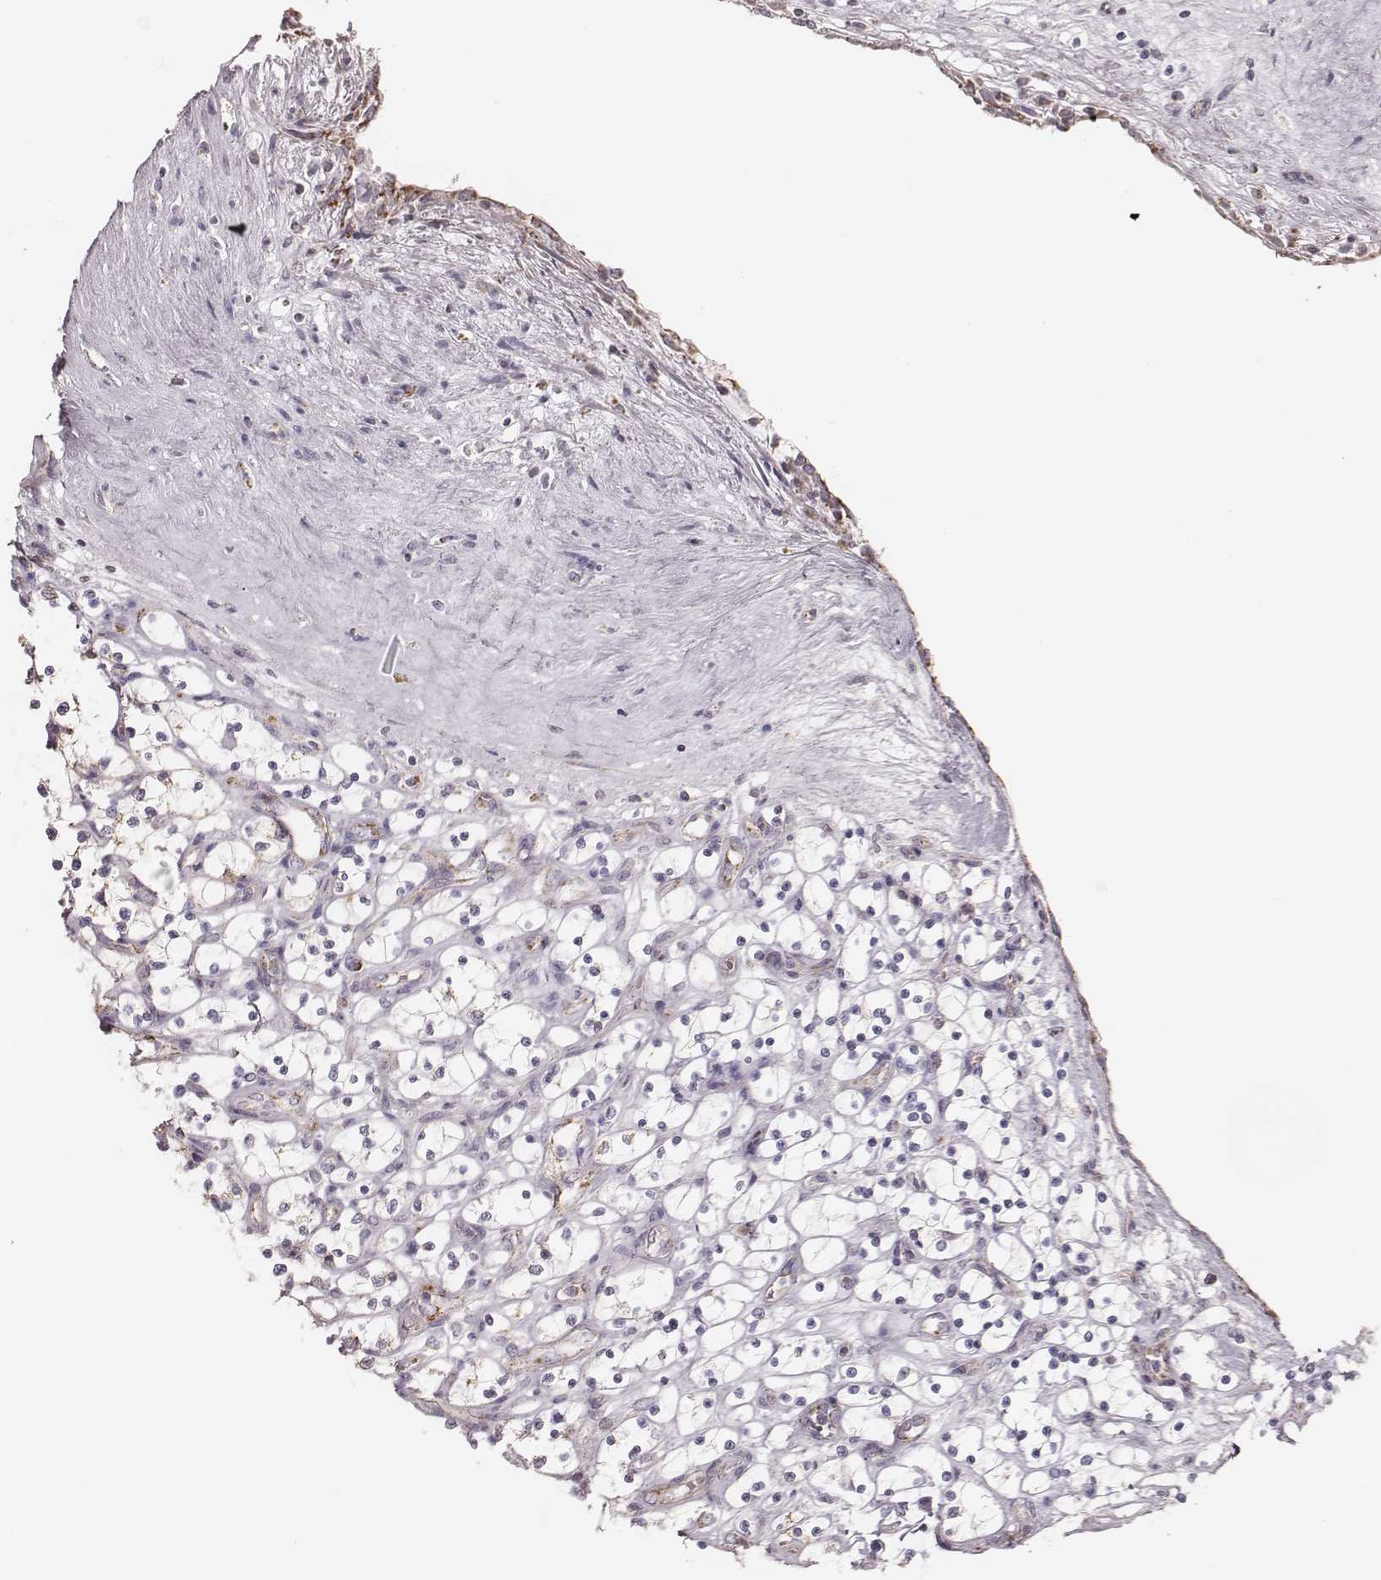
{"staining": {"intensity": "negative", "quantity": "none", "location": "none"}, "tissue": "renal cancer", "cell_type": "Tumor cells", "image_type": "cancer", "snomed": [{"axis": "morphology", "description": "Adenocarcinoma, NOS"}, {"axis": "topography", "description": "Kidney"}], "caption": "Histopathology image shows no significant protein staining in tumor cells of renal adenocarcinoma.", "gene": "TUFM", "patient": {"sex": "female", "age": 69}}